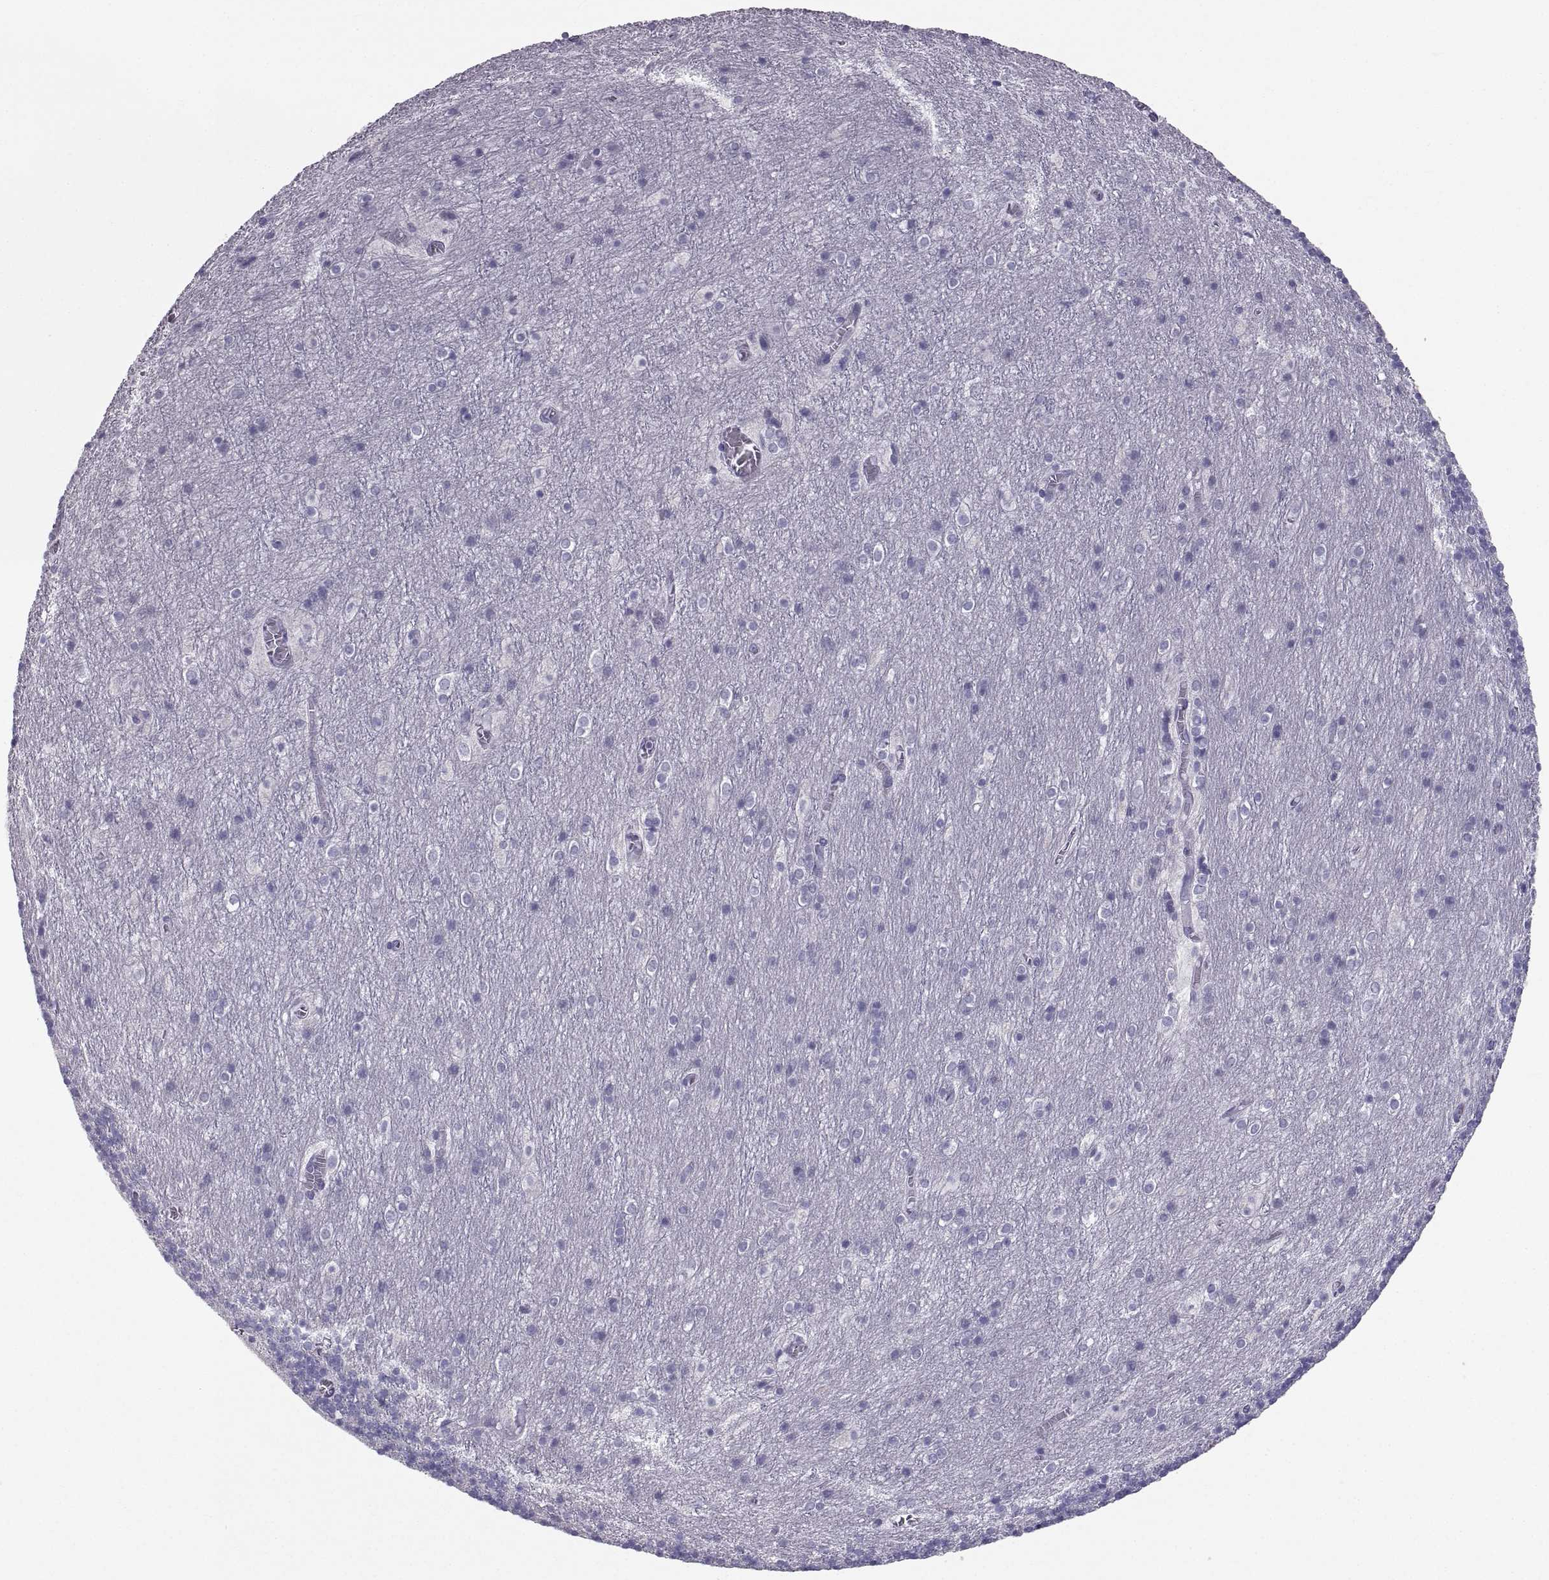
{"staining": {"intensity": "negative", "quantity": "none", "location": "none"}, "tissue": "cerebellum", "cell_type": "Cells in granular layer", "image_type": "normal", "snomed": [{"axis": "morphology", "description": "Normal tissue, NOS"}, {"axis": "topography", "description": "Cerebellum"}], "caption": "Benign cerebellum was stained to show a protein in brown. There is no significant staining in cells in granular layer.", "gene": "PCSK1N", "patient": {"sex": "male", "age": 70}}